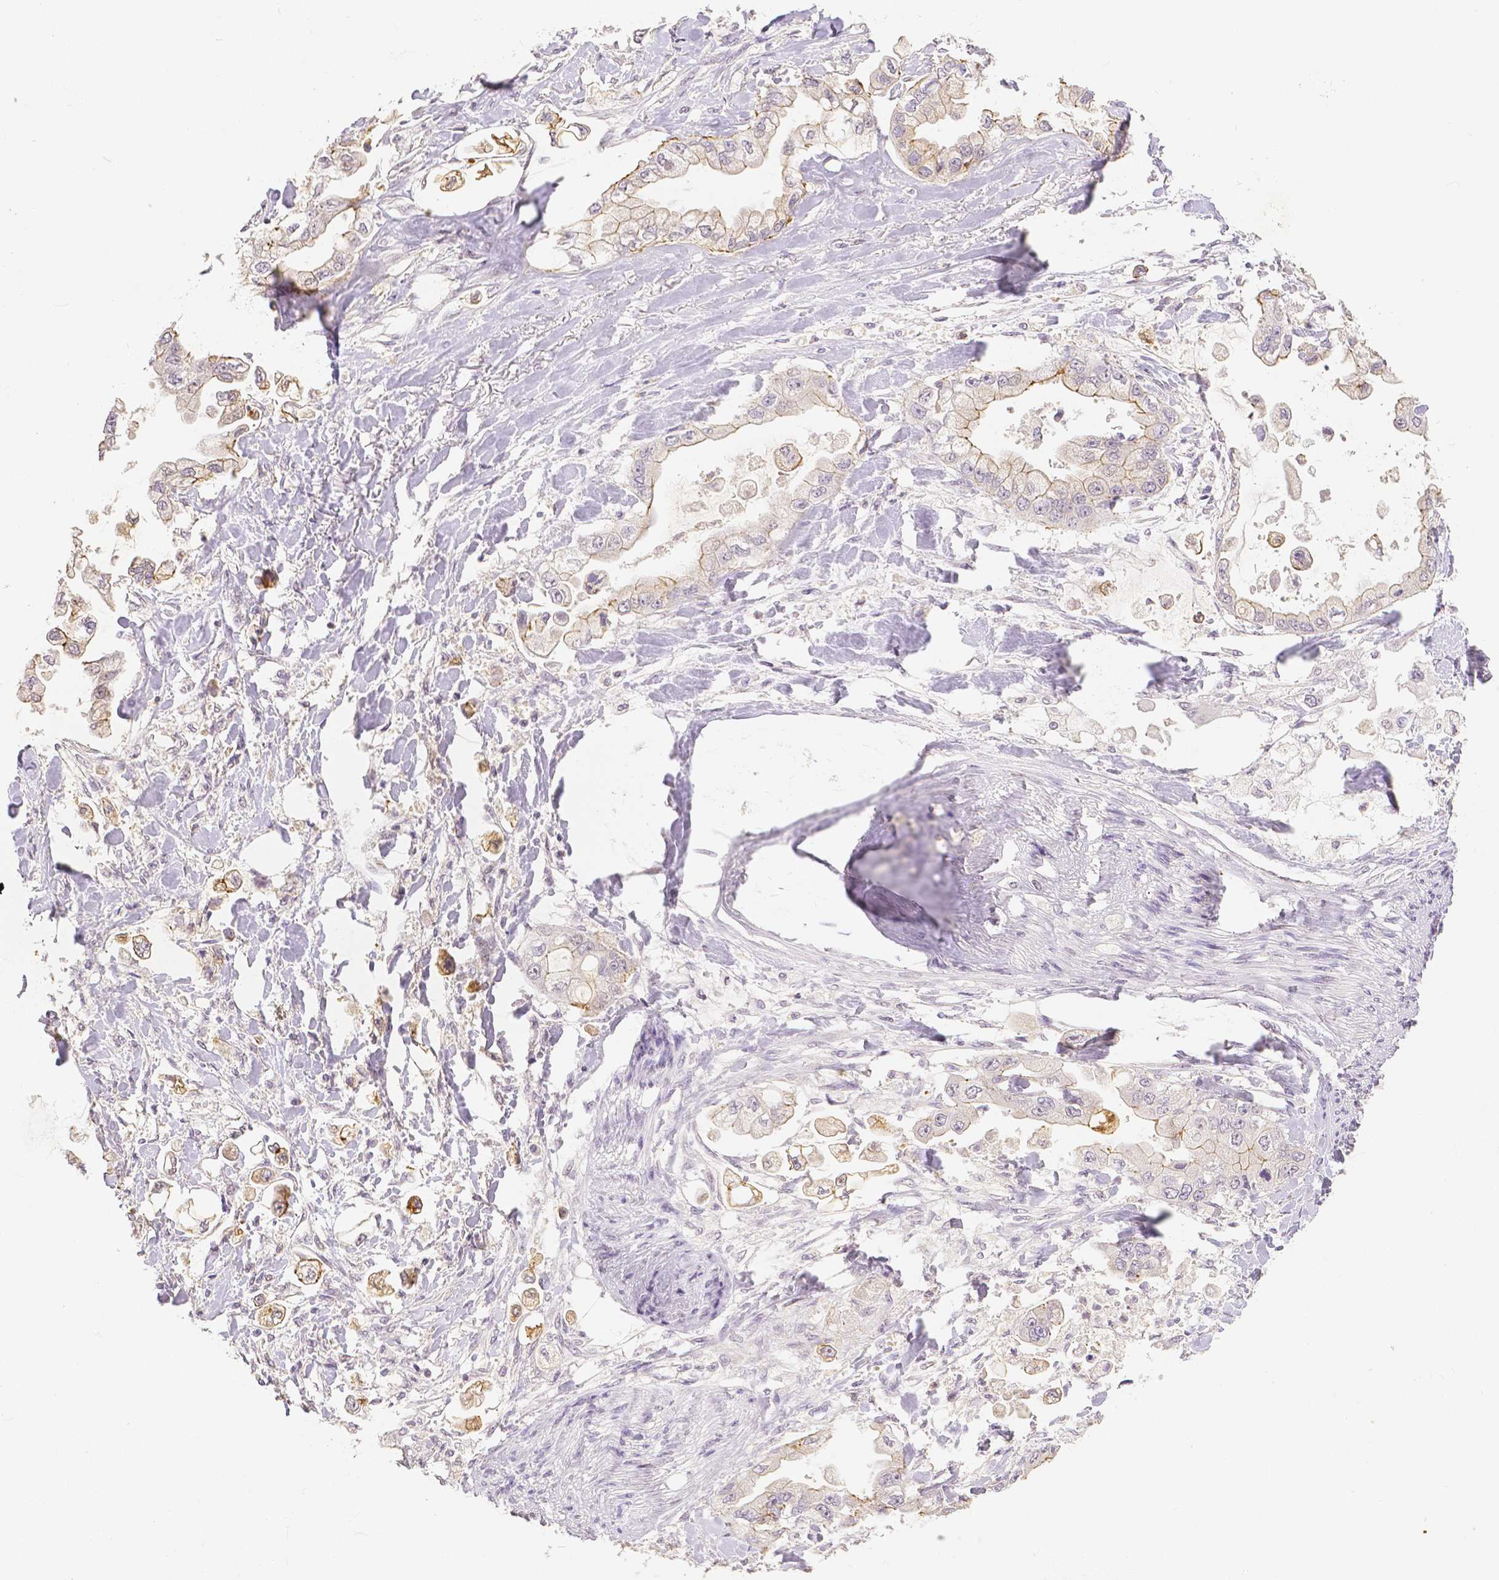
{"staining": {"intensity": "weak", "quantity": "<25%", "location": "cytoplasmic/membranous"}, "tissue": "stomach cancer", "cell_type": "Tumor cells", "image_type": "cancer", "snomed": [{"axis": "morphology", "description": "Adenocarcinoma, NOS"}, {"axis": "topography", "description": "Stomach"}], "caption": "Immunohistochemistry (IHC) of adenocarcinoma (stomach) shows no staining in tumor cells. The staining is performed using DAB brown chromogen with nuclei counter-stained in using hematoxylin.", "gene": "OCLN", "patient": {"sex": "male", "age": 62}}